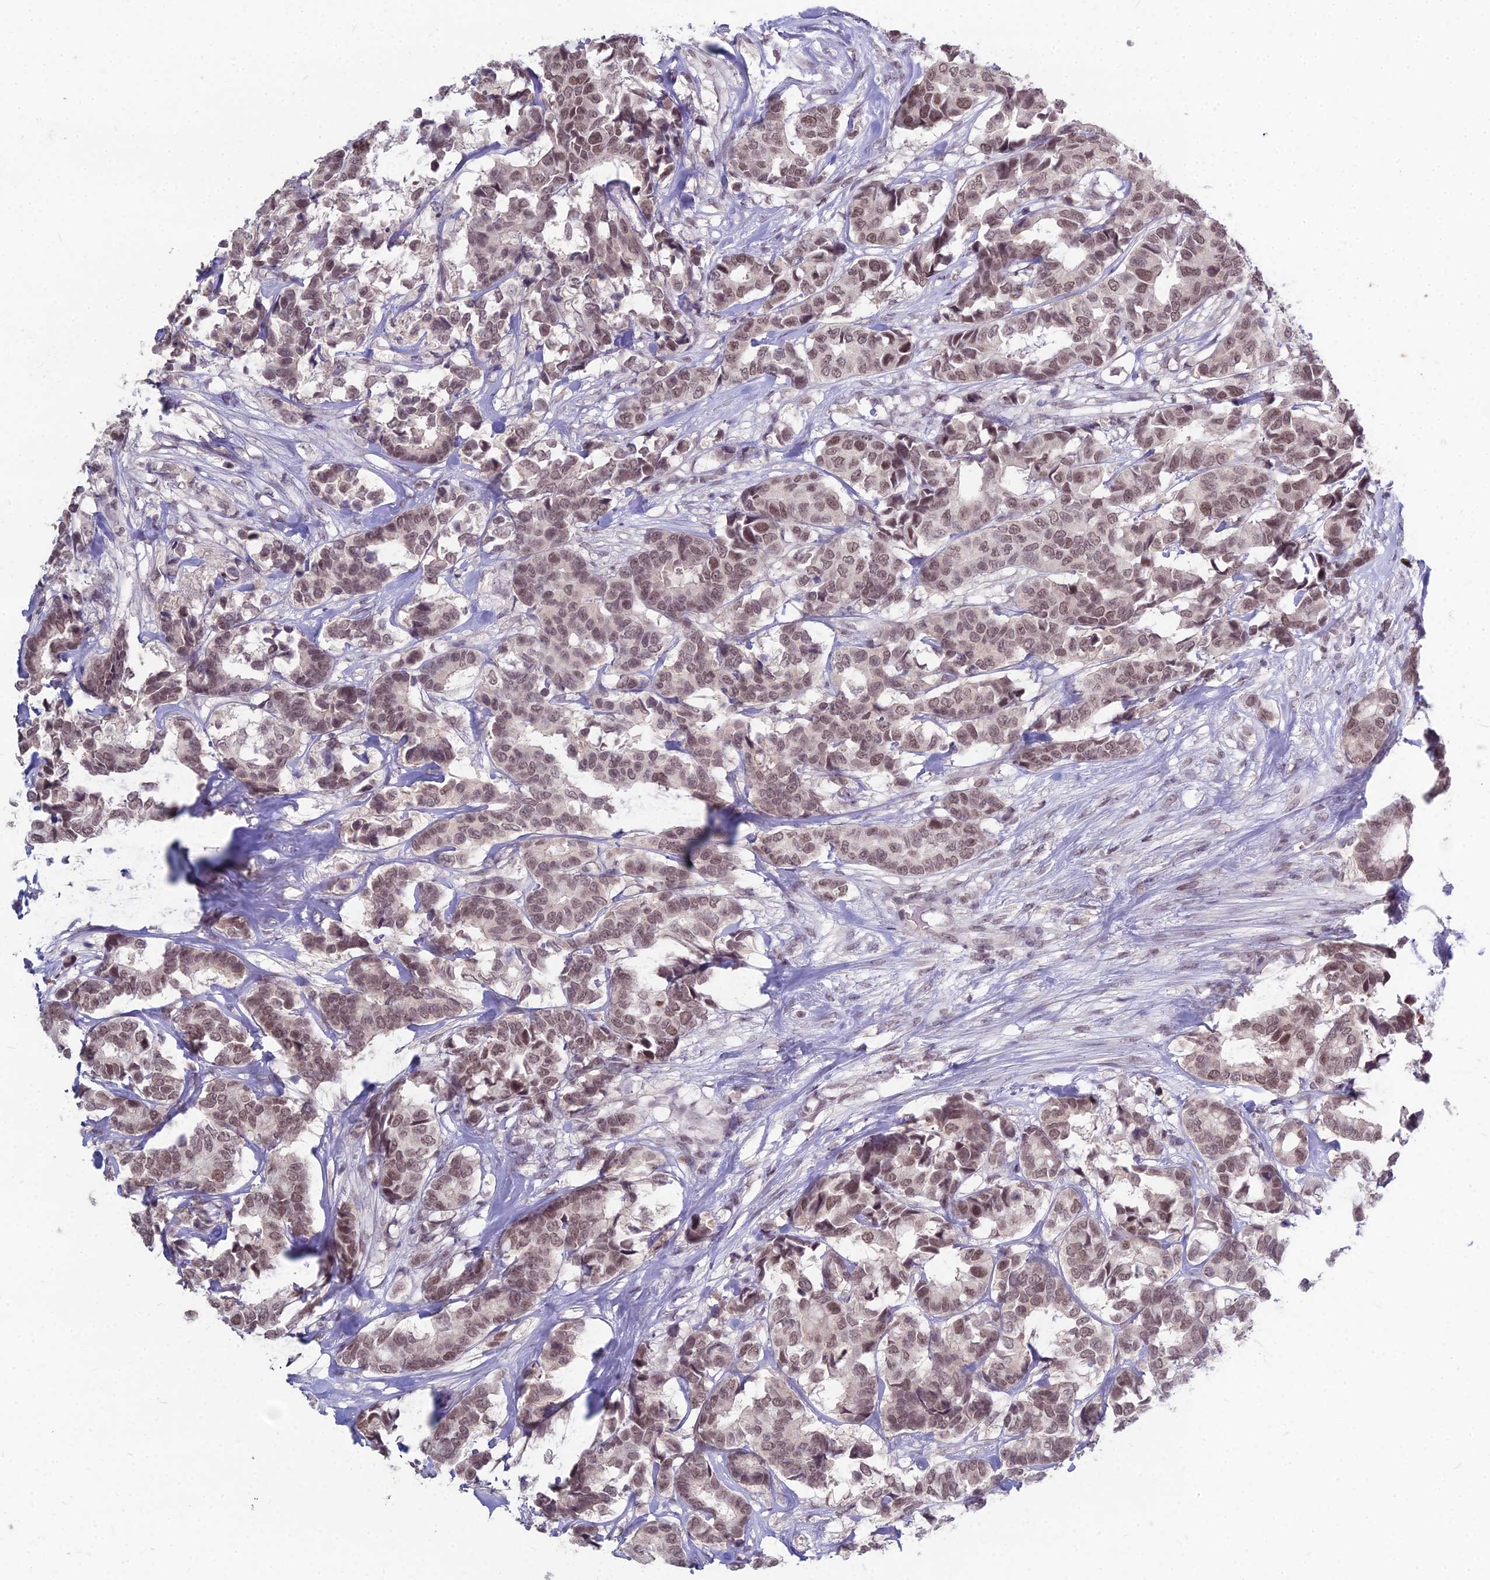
{"staining": {"intensity": "moderate", "quantity": ">75%", "location": "nuclear"}, "tissue": "breast cancer", "cell_type": "Tumor cells", "image_type": "cancer", "snomed": [{"axis": "morphology", "description": "Normal tissue, NOS"}, {"axis": "morphology", "description": "Duct carcinoma"}, {"axis": "topography", "description": "Breast"}], "caption": "IHC (DAB) staining of human breast cancer (infiltrating ductal carcinoma) shows moderate nuclear protein positivity in approximately >75% of tumor cells.", "gene": "KAT7", "patient": {"sex": "female", "age": 87}}